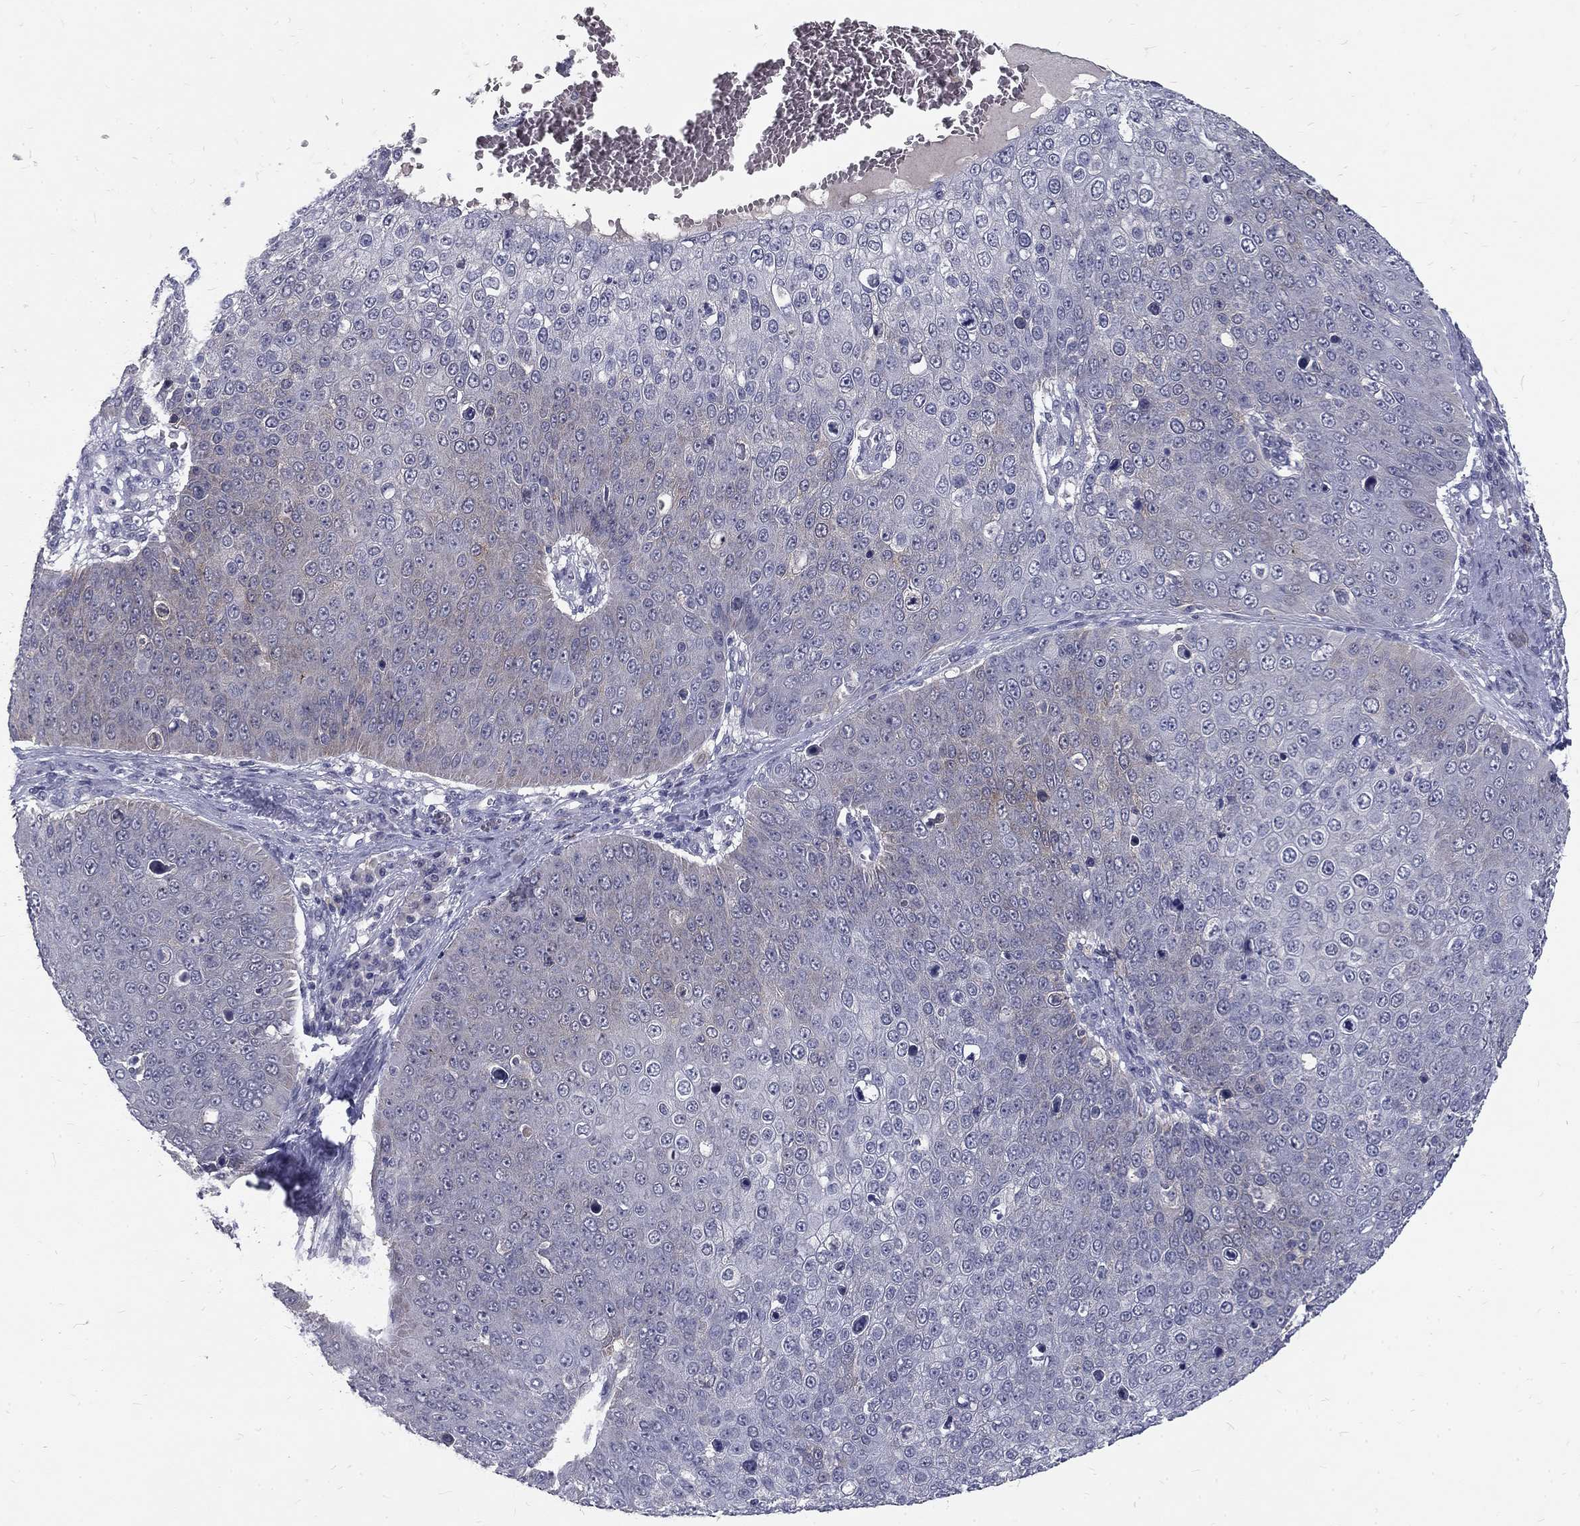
{"staining": {"intensity": "weak", "quantity": "<25%", "location": "cytoplasmic/membranous"}, "tissue": "skin cancer", "cell_type": "Tumor cells", "image_type": "cancer", "snomed": [{"axis": "morphology", "description": "Squamous cell carcinoma, NOS"}, {"axis": "topography", "description": "Skin"}], "caption": "IHC image of neoplastic tissue: human skin squamous cell carcinoma stained with DAB reveals no significant protein staining in tumor cells.", "gene": "NOS1", "patient": {"sex": "male", "age": 71}}